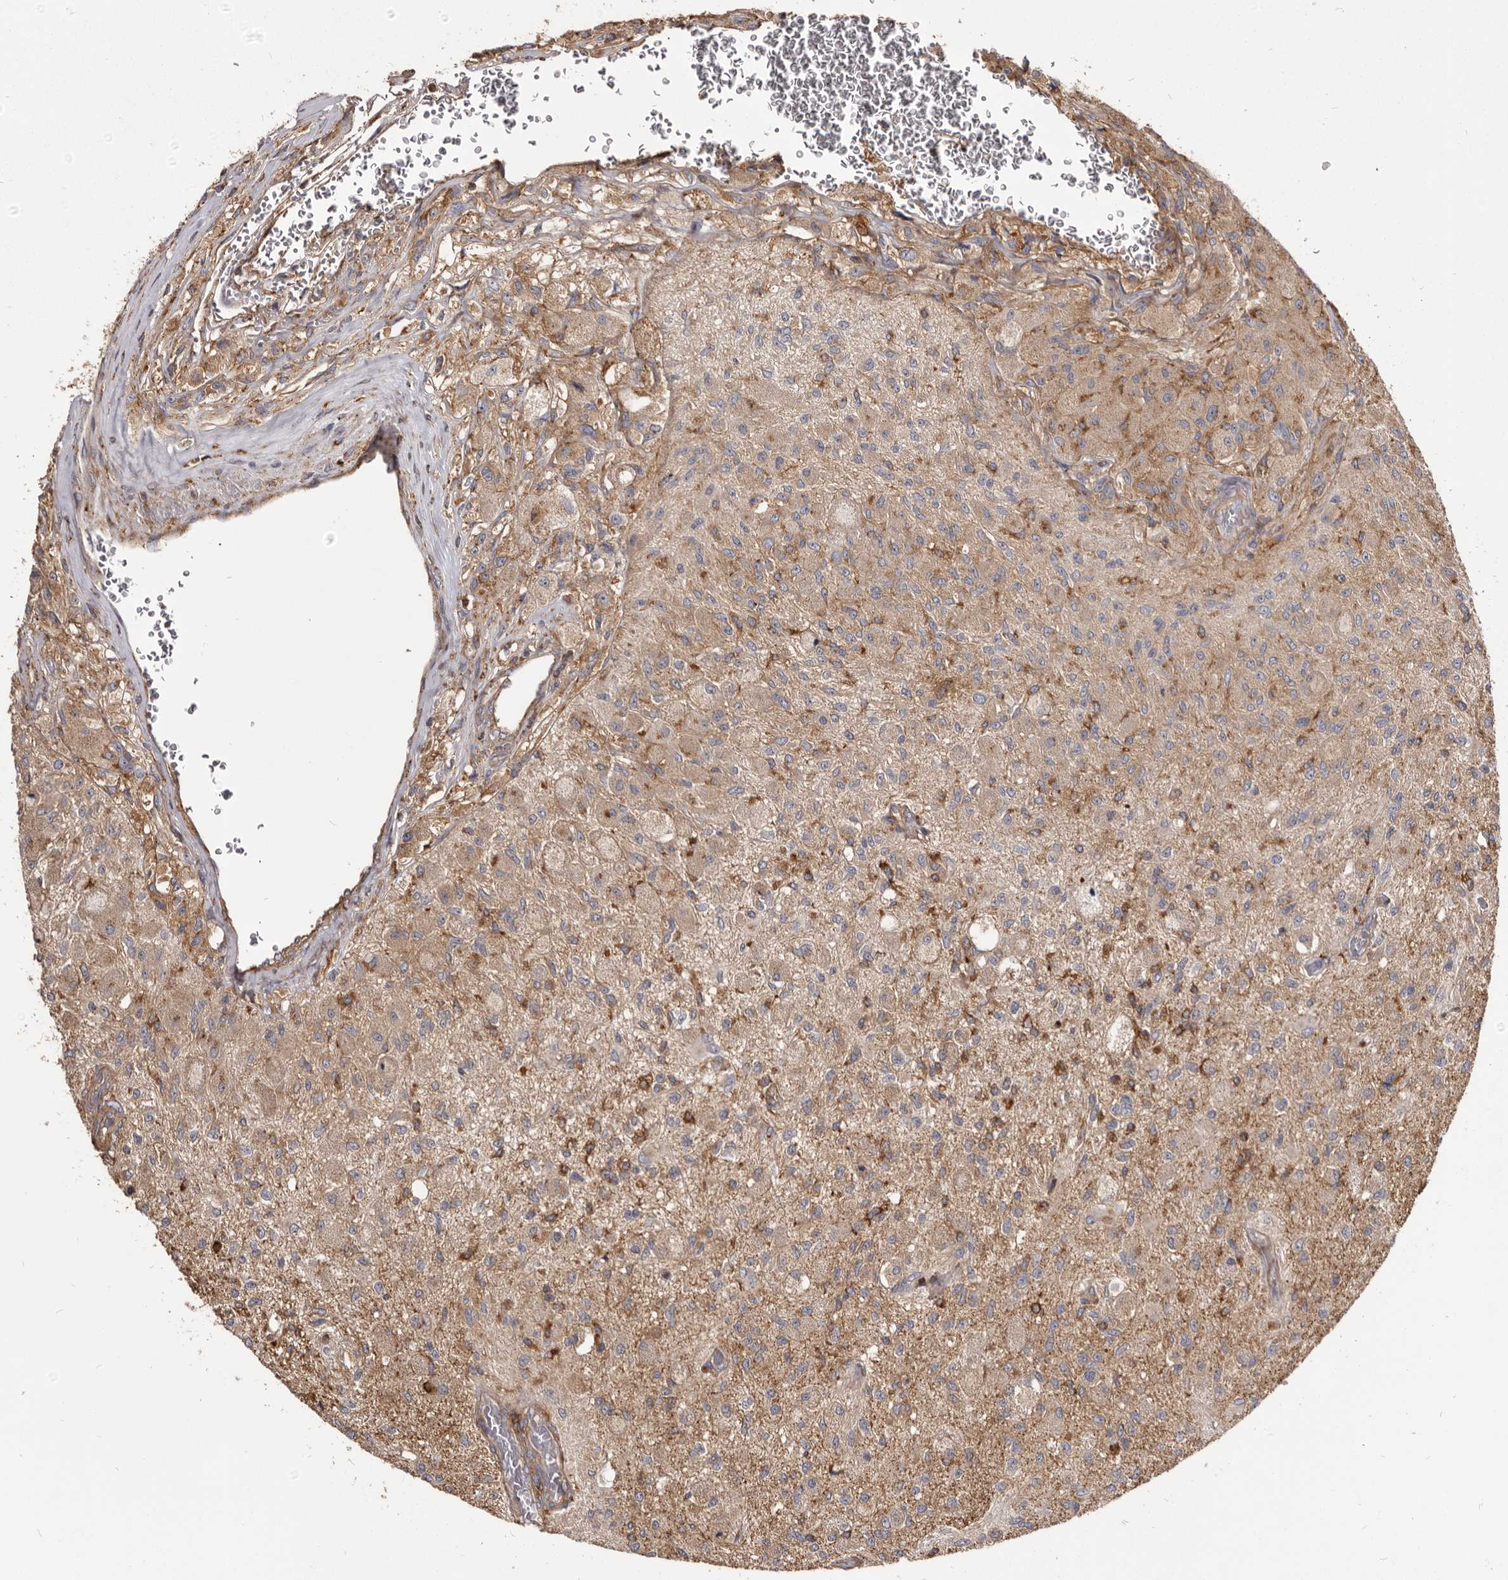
{"staining": {"intensity": "moderate", "quantity": "25%-75%", "location": "cytoplasmic/membranous"}, "tissue": "glioma", "cell_type": "Tumor cells", "image_type": "cancer", "snomed": [{"axis": "morphology", "description": "Normal tissue, NOS"}, {"axis": "morphology", "description": "Glioma, malignant, High grade"}, {"axis": "topography", "description": "Cerebral cortex"}], "caption": "Protein expression by IHC displays moderate cytoplasmic/membranous staining in approximately 25%-75% of tumor cells in malignant glioma (high-grade). The protein of interest is stained brown, and the nuclei are stained in blue (DAB (3,3'-diaminobenzidine) IHC with brightfield microscopy, high magnification).", "gene": "TPD52", "patient": {"sex": "male", "age": 77}}